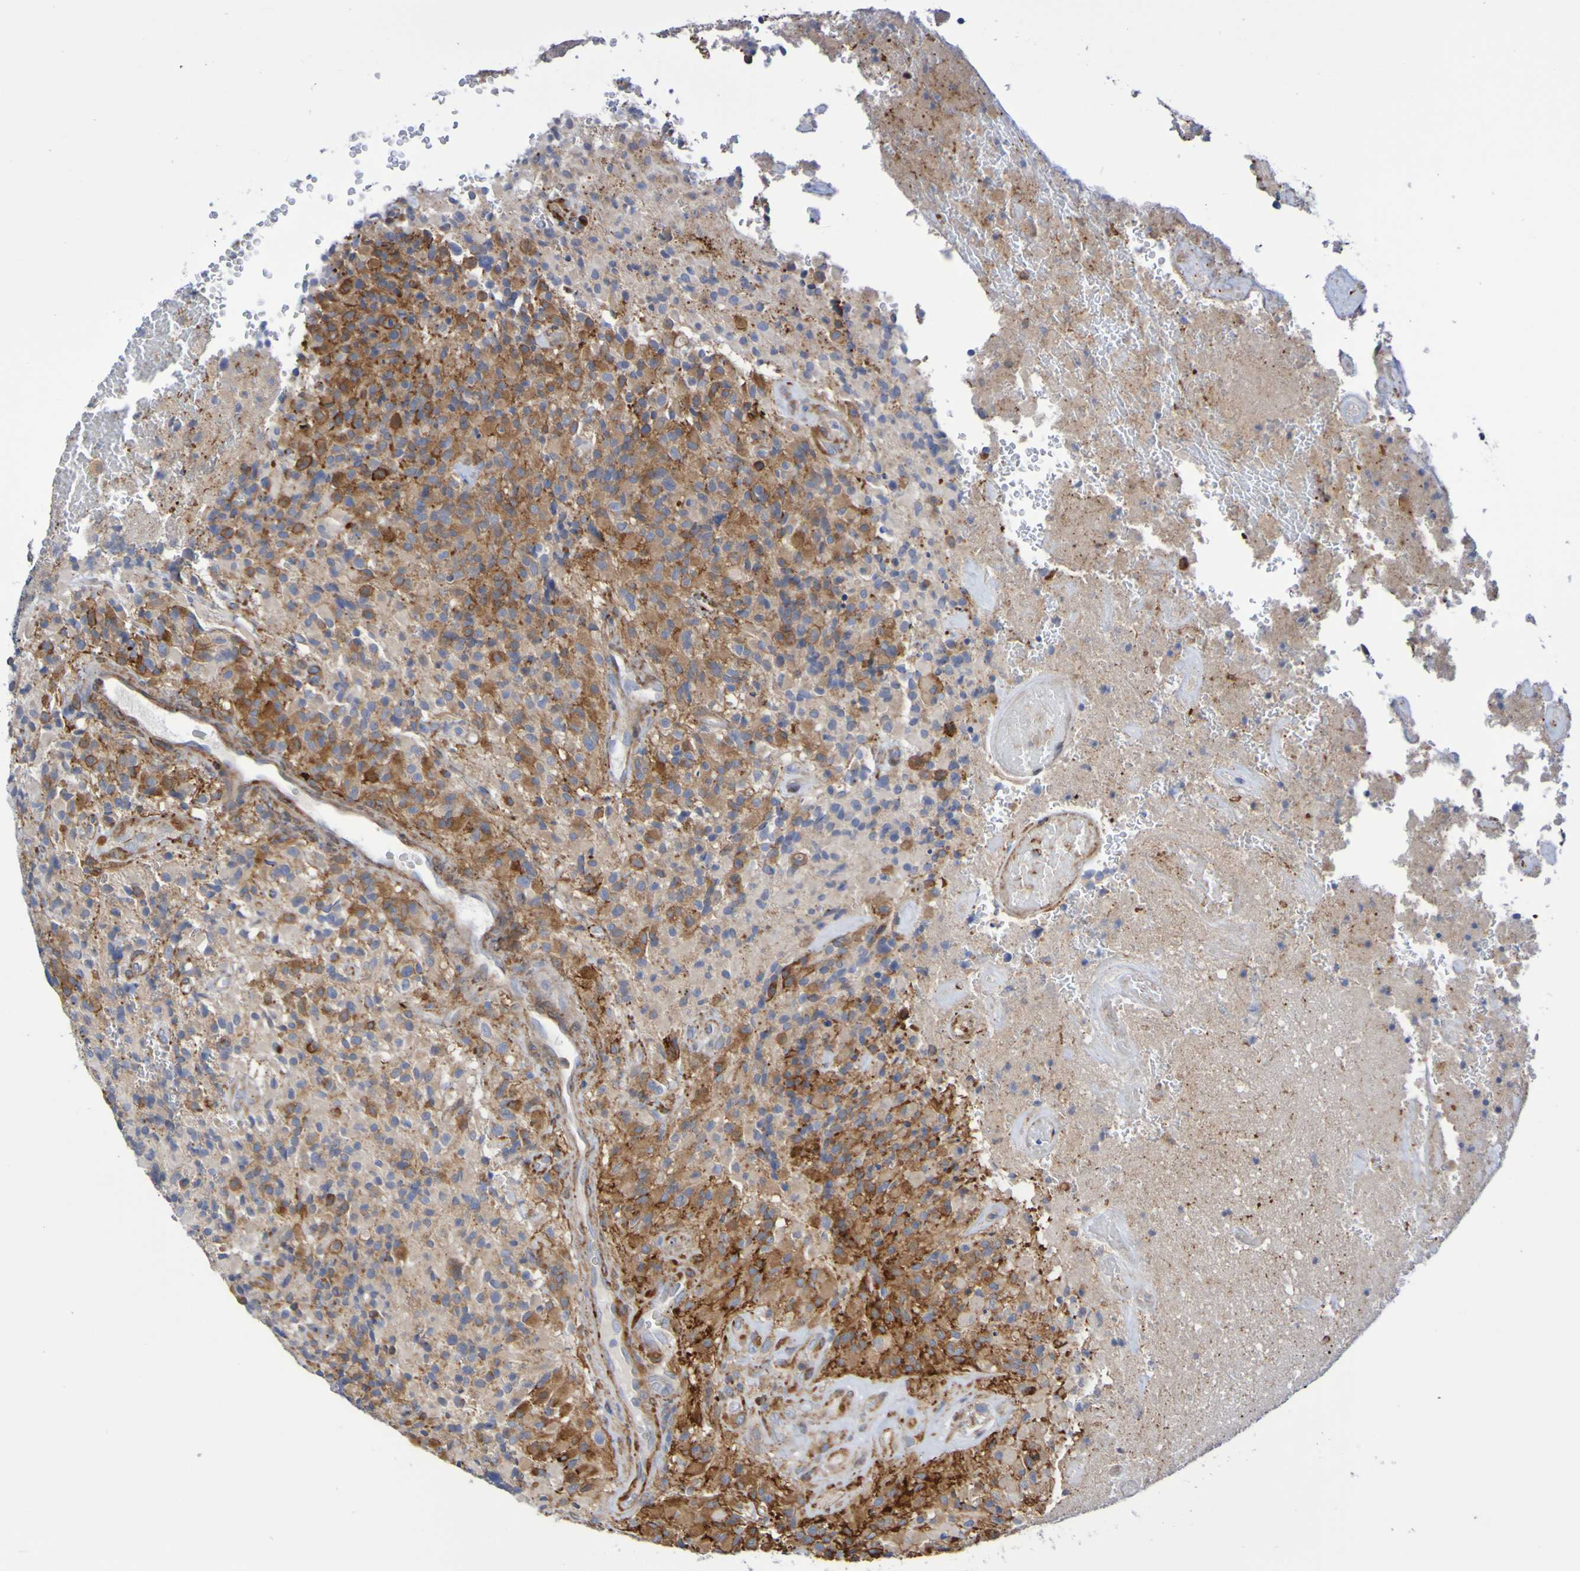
{"staining": {"intensity": "strong", "quantity": "25%-75%", "location": "cytoplasmic/membranous"}, "tissue": "glioma", "cell_type": "Tumor cells", "image_type": "cancer", "snomed": [{"axis": "morphology", "description": "Glioma, malignant, High grade"}, {"axis": "topography", "description": "Brain"}], "caption": "Glioma stained with IHC shows strong cytoplasmic/membranous staining in approximately 25%-75% of tumor cells. (DAB (3,3'-diaminobenzidine) IHC, brown staining for protein, blue staining for nuclei).", "gene": "SCRG1", "patient": {"sex": "male", "age": 71}}